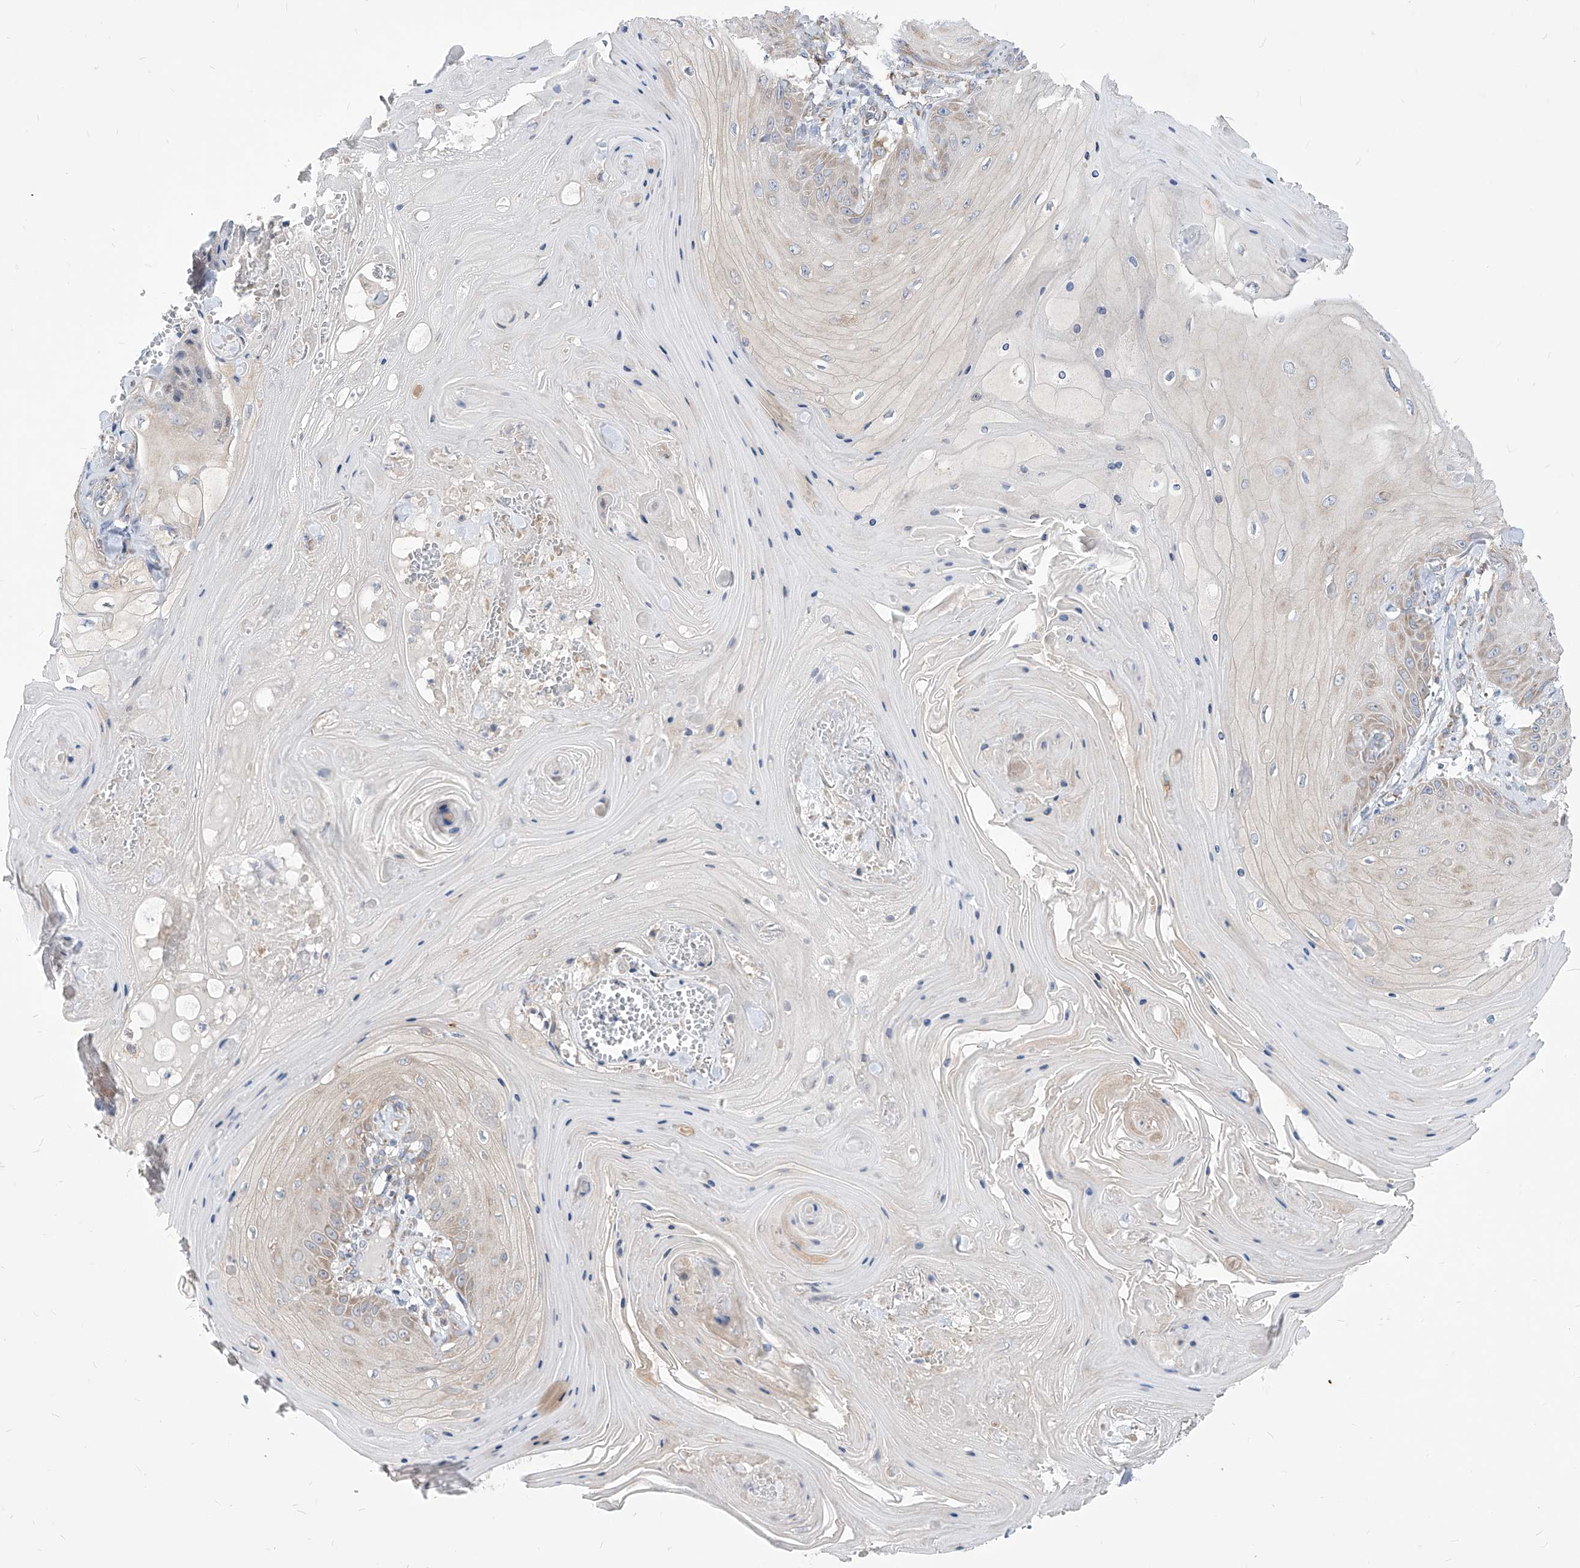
{"staining": {"intensity": "negative", "quantity": "none", "location": "none"}, "tissue": "skin cancer", "cell_type": "Tumor cells", "image_type": "cancer", "snomed": [{"axis": "morphology", "description": "Squamous cell carcinoma, NOS"}, {"axis": "topography", "description": "Skin"}], "caption": "IHC photomicrograph of squamous cell carcinoma (skin) stained for a protein (brown), which exhibits no staining in tumor cells.", "gene": "UFL1", "patient": {"sex": "male", "age": 74}}